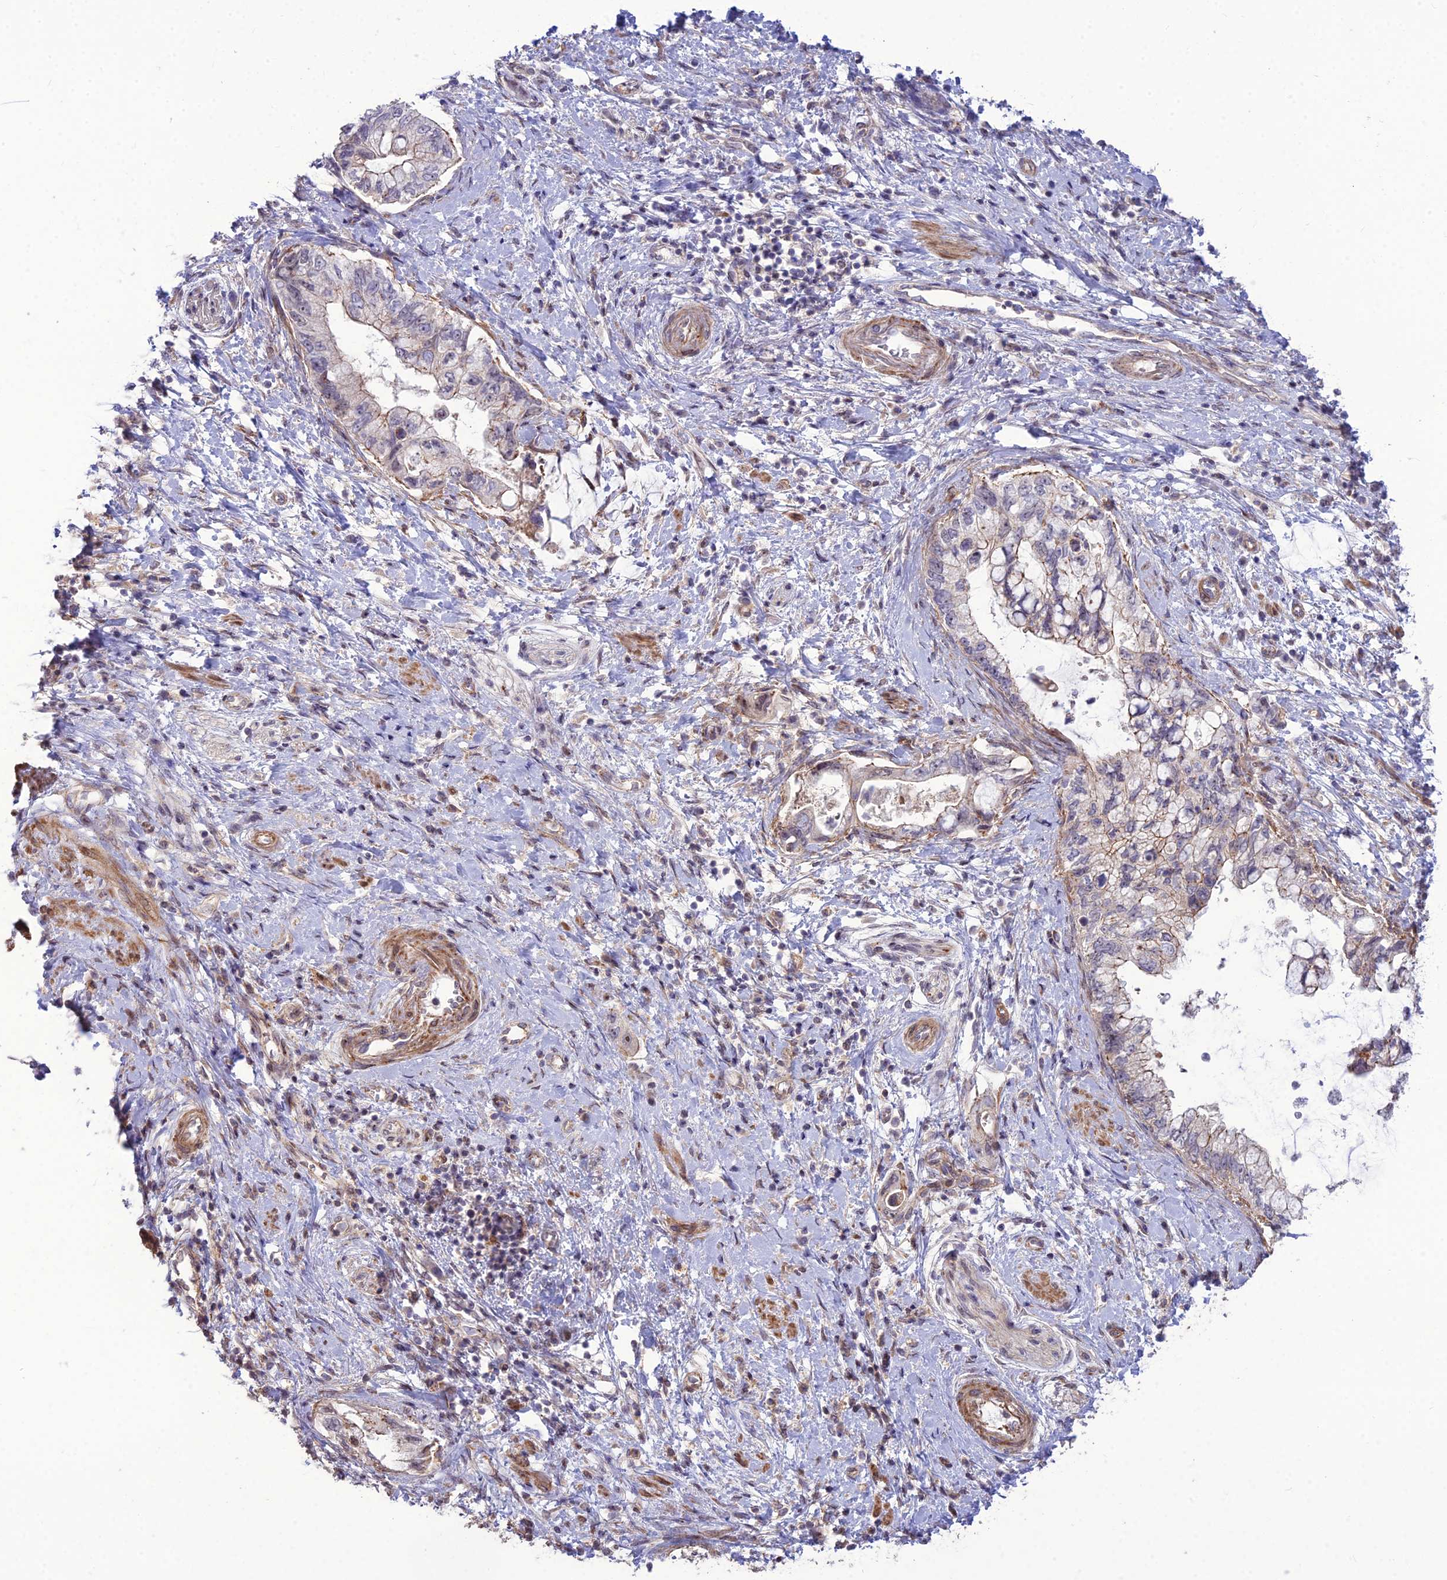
{"staining": {"intensity": "weak", "quantity": "25%-75%", "location": "cytoplasmic/membranous"}, "tissue": "pancreatic cancer", "cell_type": "Tumor cells", "image_type": "cancer", "snomed": [{"axis": "morphology", "description": "Adenocarcinoma, NOS"}, {"axis": "topography", "description": "Pancreas"}], "caption": "The image shows immunohistochemical staining of adenocarcinoma (pancreatic). There is weak cytoplasmic/membranous expression is seen in approximately 25%-75% of tumor cells.", "gene": "TSPYL2", "patient": {"sex": "female", "age": 73}}